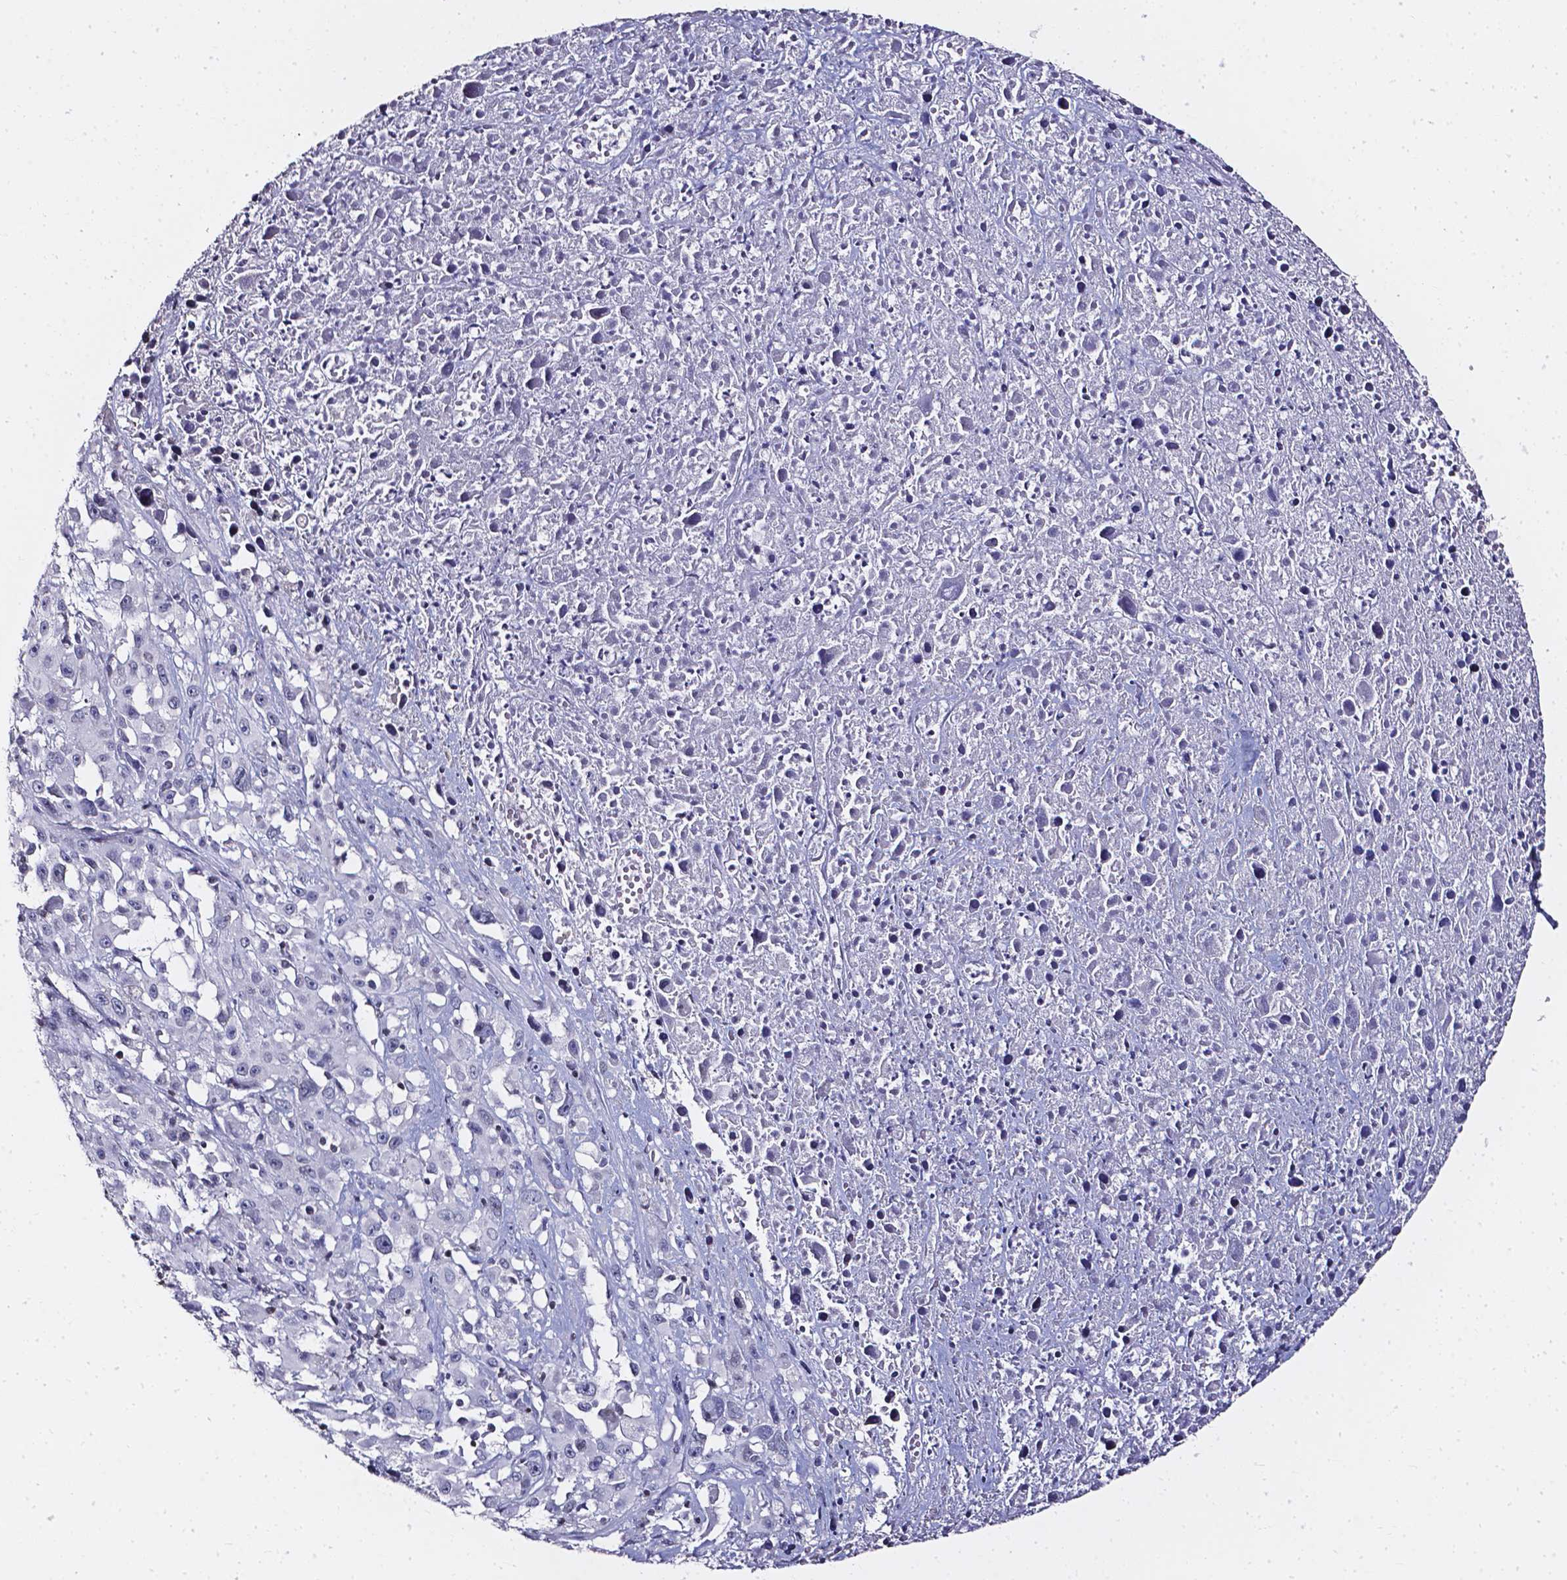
{"staining": {"intensity": "negative", "quantity": "none", "location": "none"}, "tissue": "melanoma", "cell_type": "Tumor cells", "image_type": "cancer", "snomed": [{"axis": "morphology", "description": "Malignant melanoma, Metastatic site"}, {"axis": "topography", "description": "Soft tissue"}], "caption": "This is a image of immunohistochemistry staining of malignant melanoma (metastatic site), which shows no expression in tumor cells. (DAB immunohistochemistry with hematoxylin counter stain).", "gene": "AKR1B10", "patient": {"sex": "male", "age": 50}}